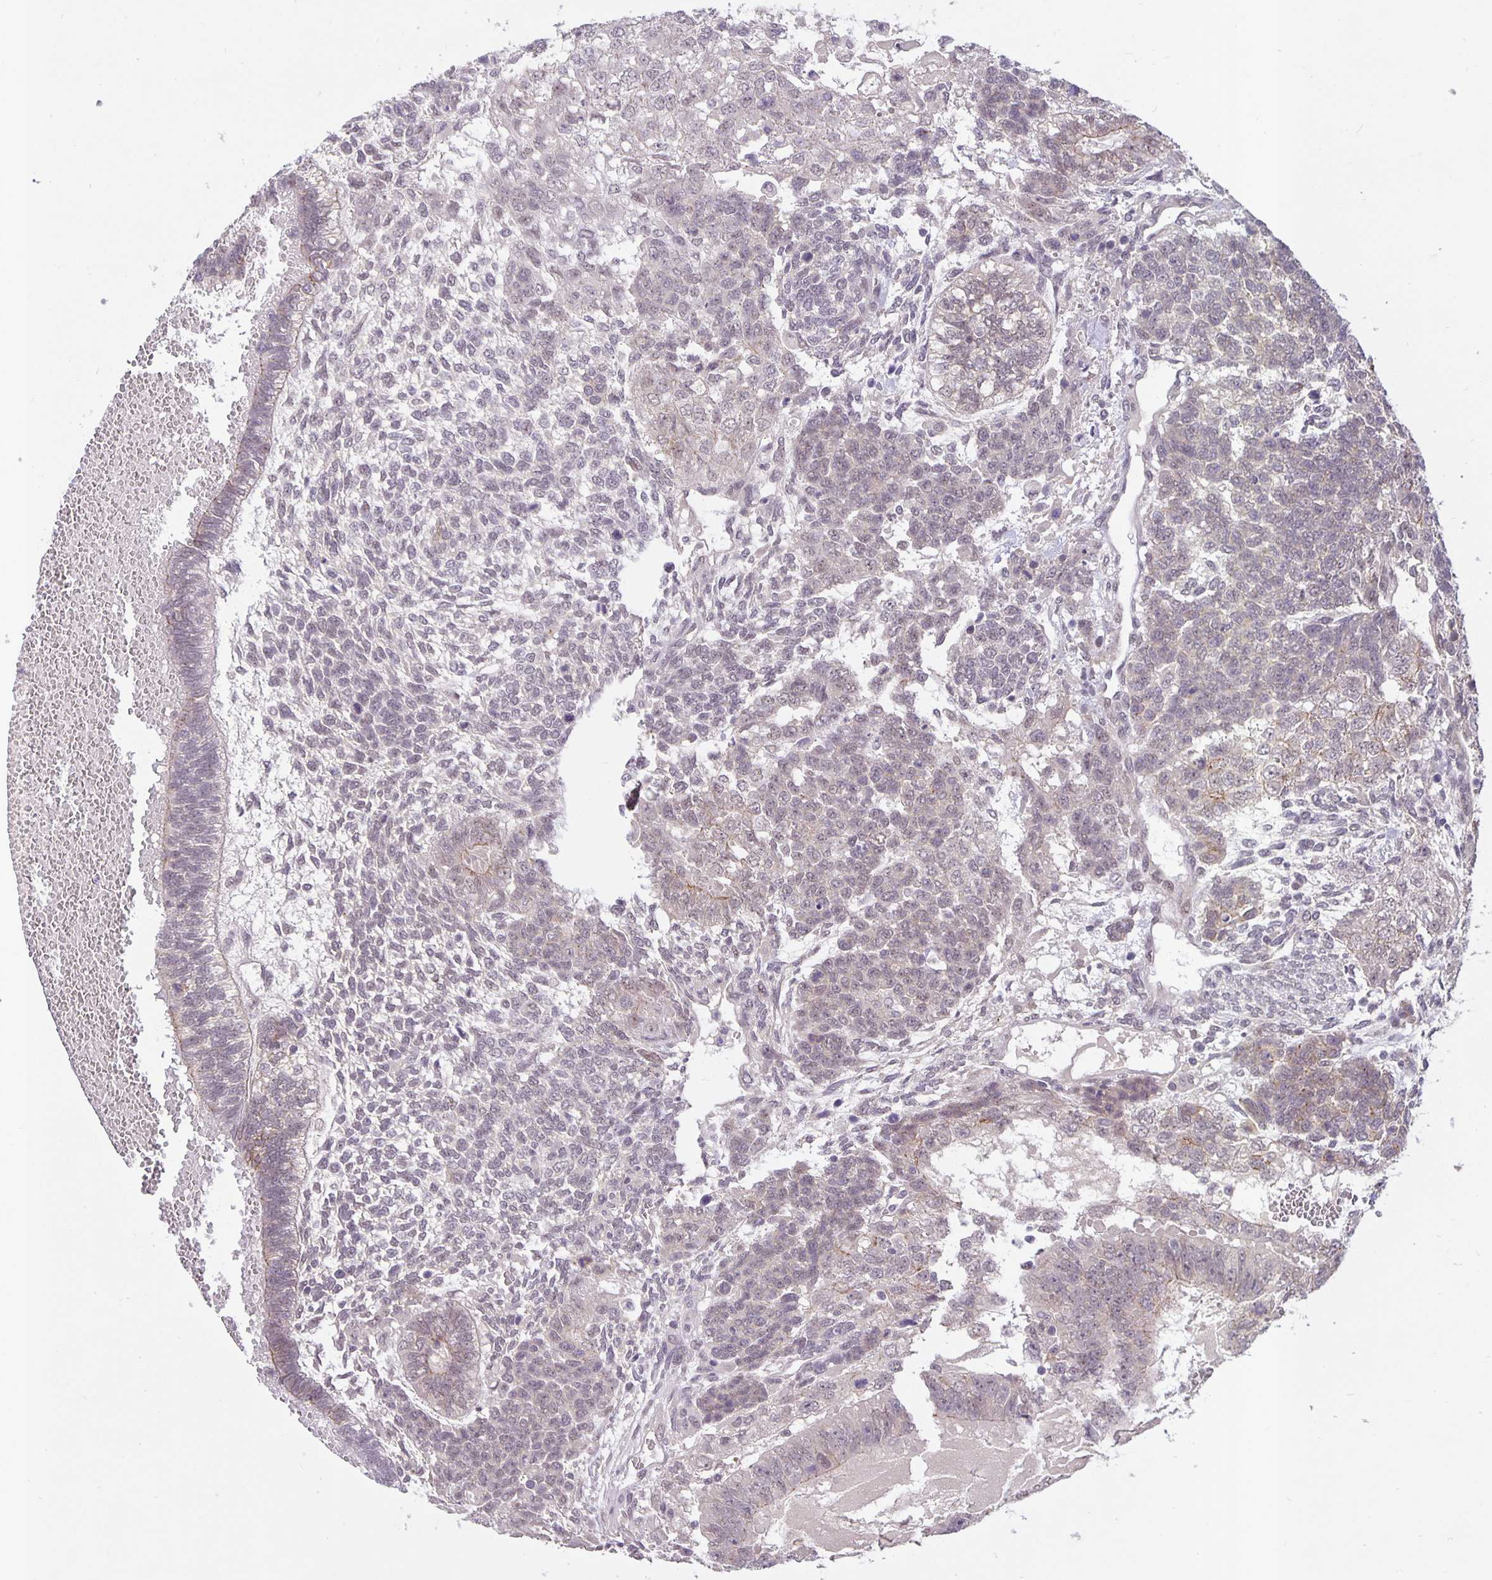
{"staining": {"intensity": "moderate", "quantity": "<25%", "location": "cytoplasmic/membranous"}, "tissue": "testis cancer", "cell_type": "Tumor cells", "image_type": "cancer", "snomed": [{"axis": "morphology", "description": "Normal tissue, NOS"}, {"axis": "morphology", "description": "Carcinoma, Embryonal, NOS"}, {"axis": "topography", "description": "Testis"}, {"axis": "topography", "description": "Epididymis"}], "caption": "Embryonal carcinoma (testis) tissue demonstrates moderate cytoplasmic/membranous positivity in approximately <25% of tumor cells, visualized by immunohistochemistry.", "gene": "ARVCF", "patient": {"sex": "male", "age": 23}}